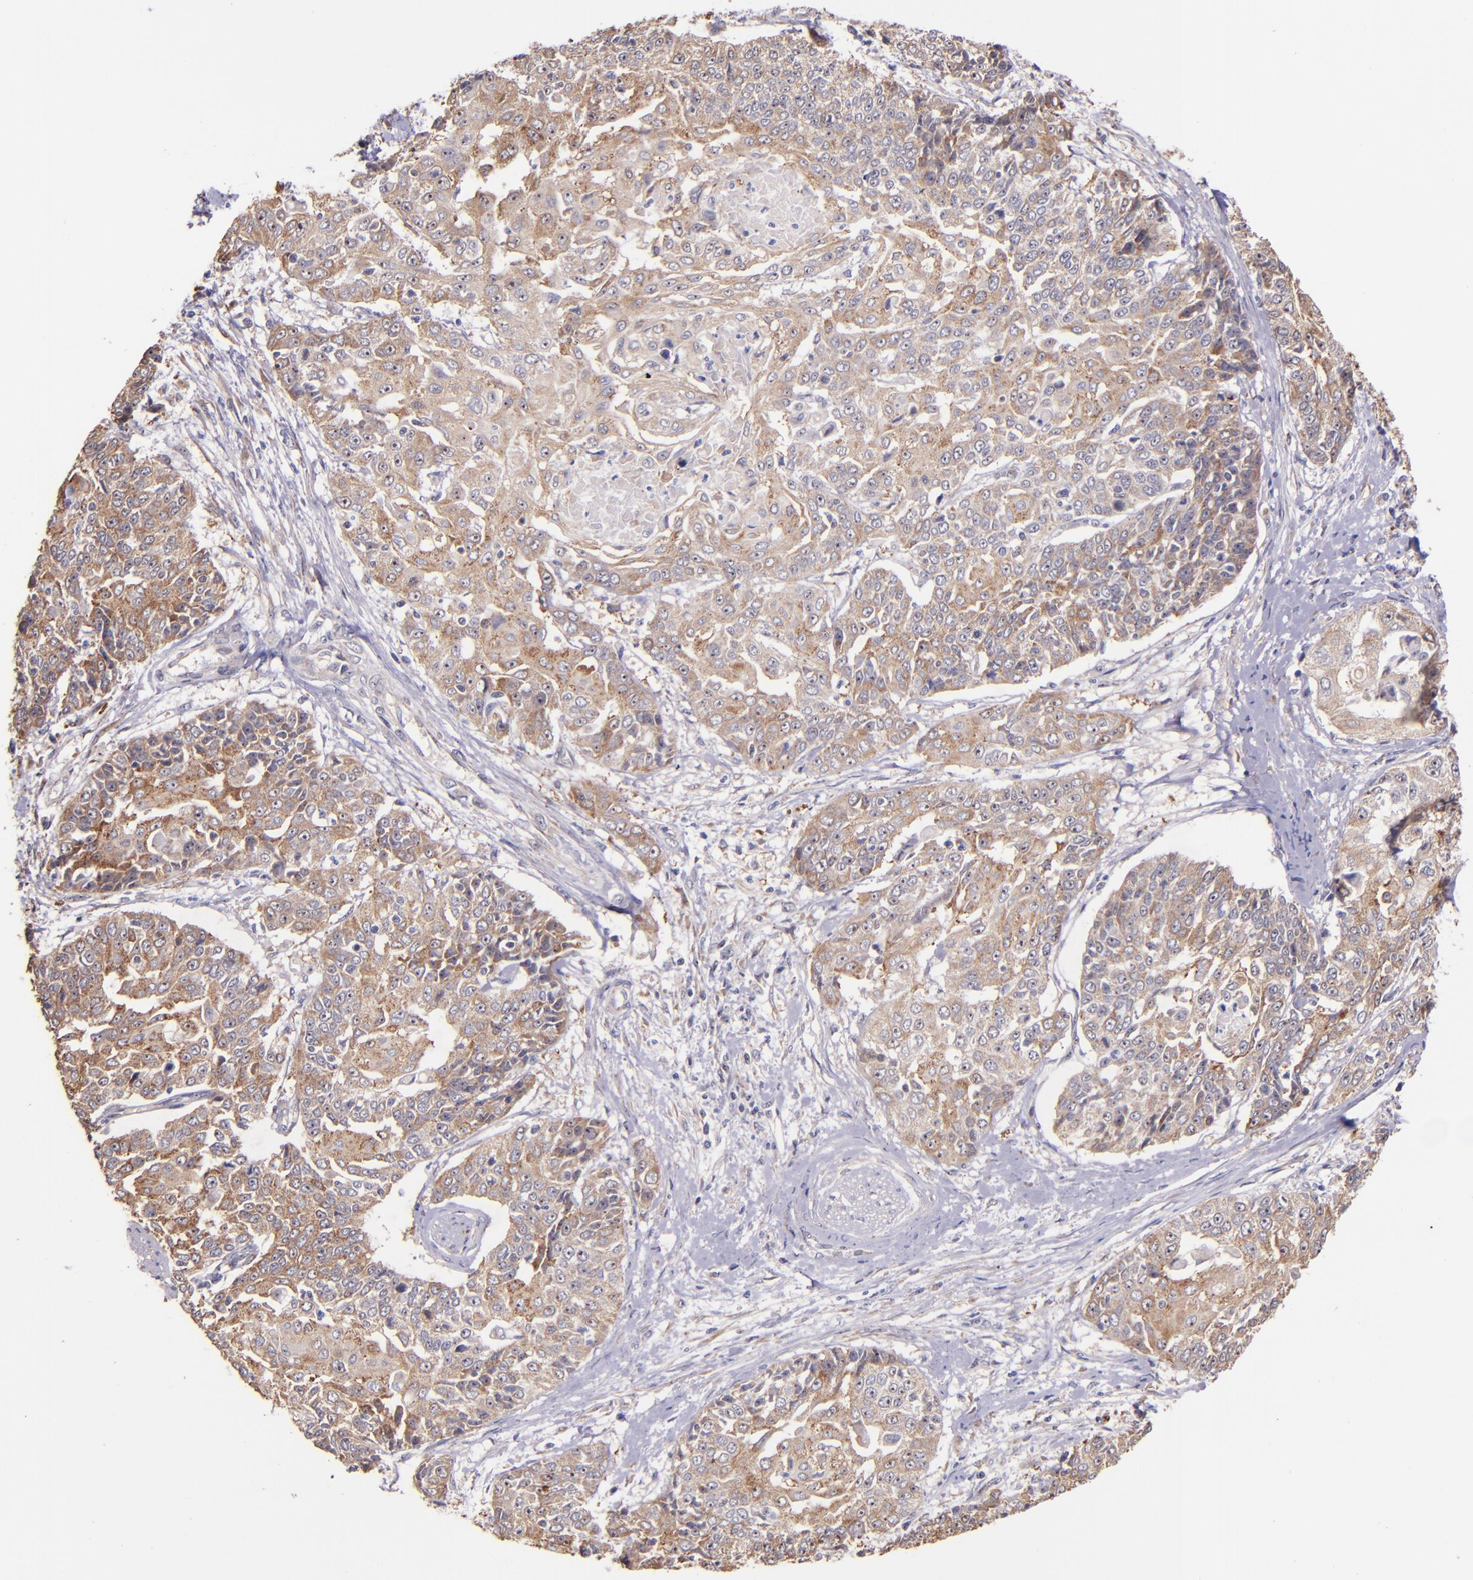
{"staining": {"intensity": "moderate", "quantity": ">75%", "location": "cytoplasmic/membranous"}, "tissue": "cervical cancer", "cell_type": "Tumor cells", "image_type": "cancer", "snomed": [{"axis": "morphology", "description": "Squamous cell carcinoma, NOS"}, {"axis": "topography", "description": "Cervix"}], "caption": "The immunohistochemical stain labels moderate cytoplasmic/membranous expression in tumor cells of cervical cancer (squamous cell carcinoma) tissue.", "gene": "SHC1", "patient": {"sex": "female", "age": 64}}